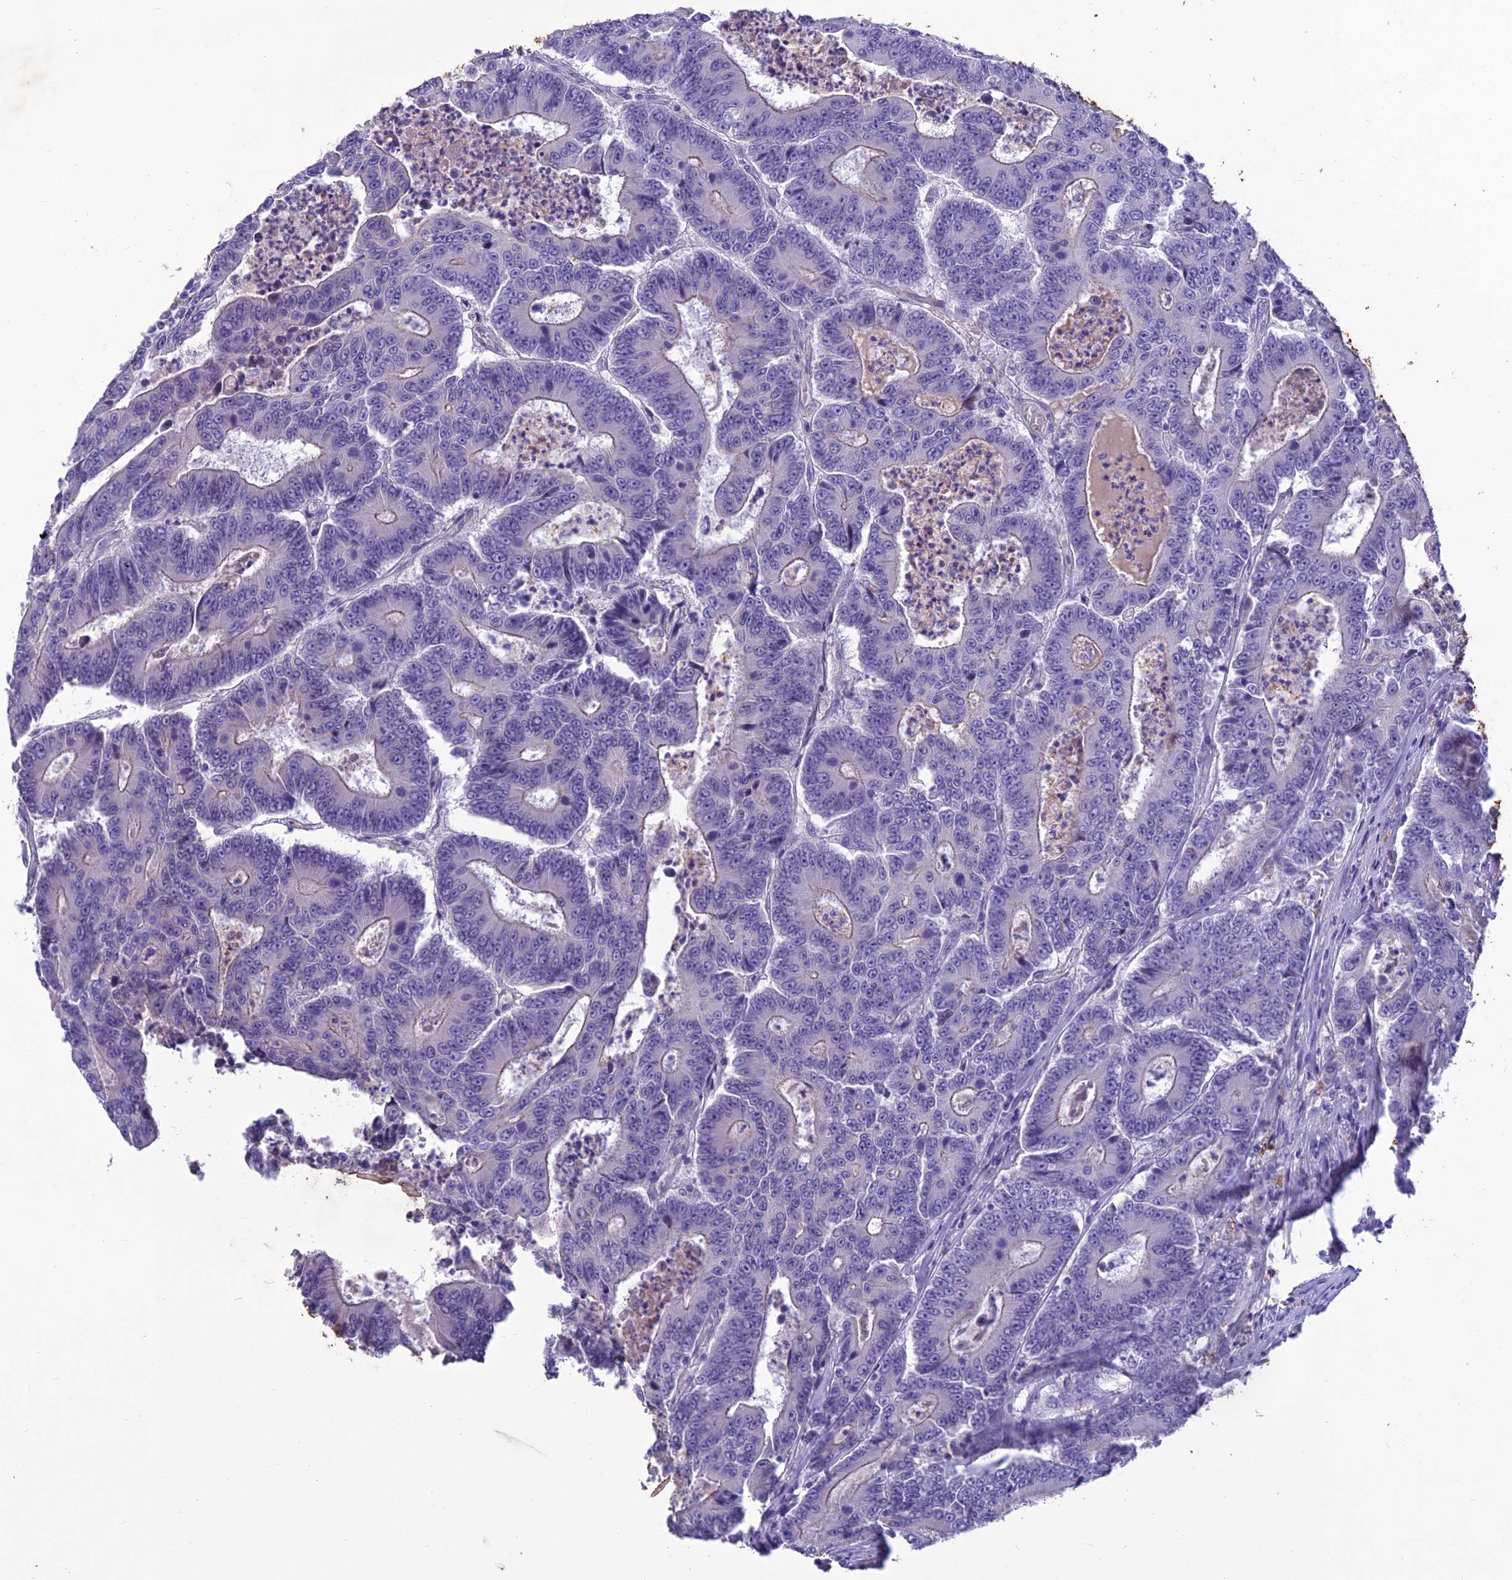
{"staining": {"intensity": "weak", "quantity": "25%-75%", "location": "cytoplasmic/membranous"}, "tissue": "colorectal cancer", "cell_type": "Tumor cells", "image_type": "cancer", "snomed": [{"axis": "morphology", "description": "Adenocarcinoma, NOS"}, {"axis": "topography", "description": "Colon"}], "caption": "Human adenocarcinoma (colorectal) stained with a brown dye reveals weak cytoplasmic/membranous positive staining in approximately 25%-75% of tumor cells.", "gene": "IFT172", "patient": {"sex": "male", "age": 83}}